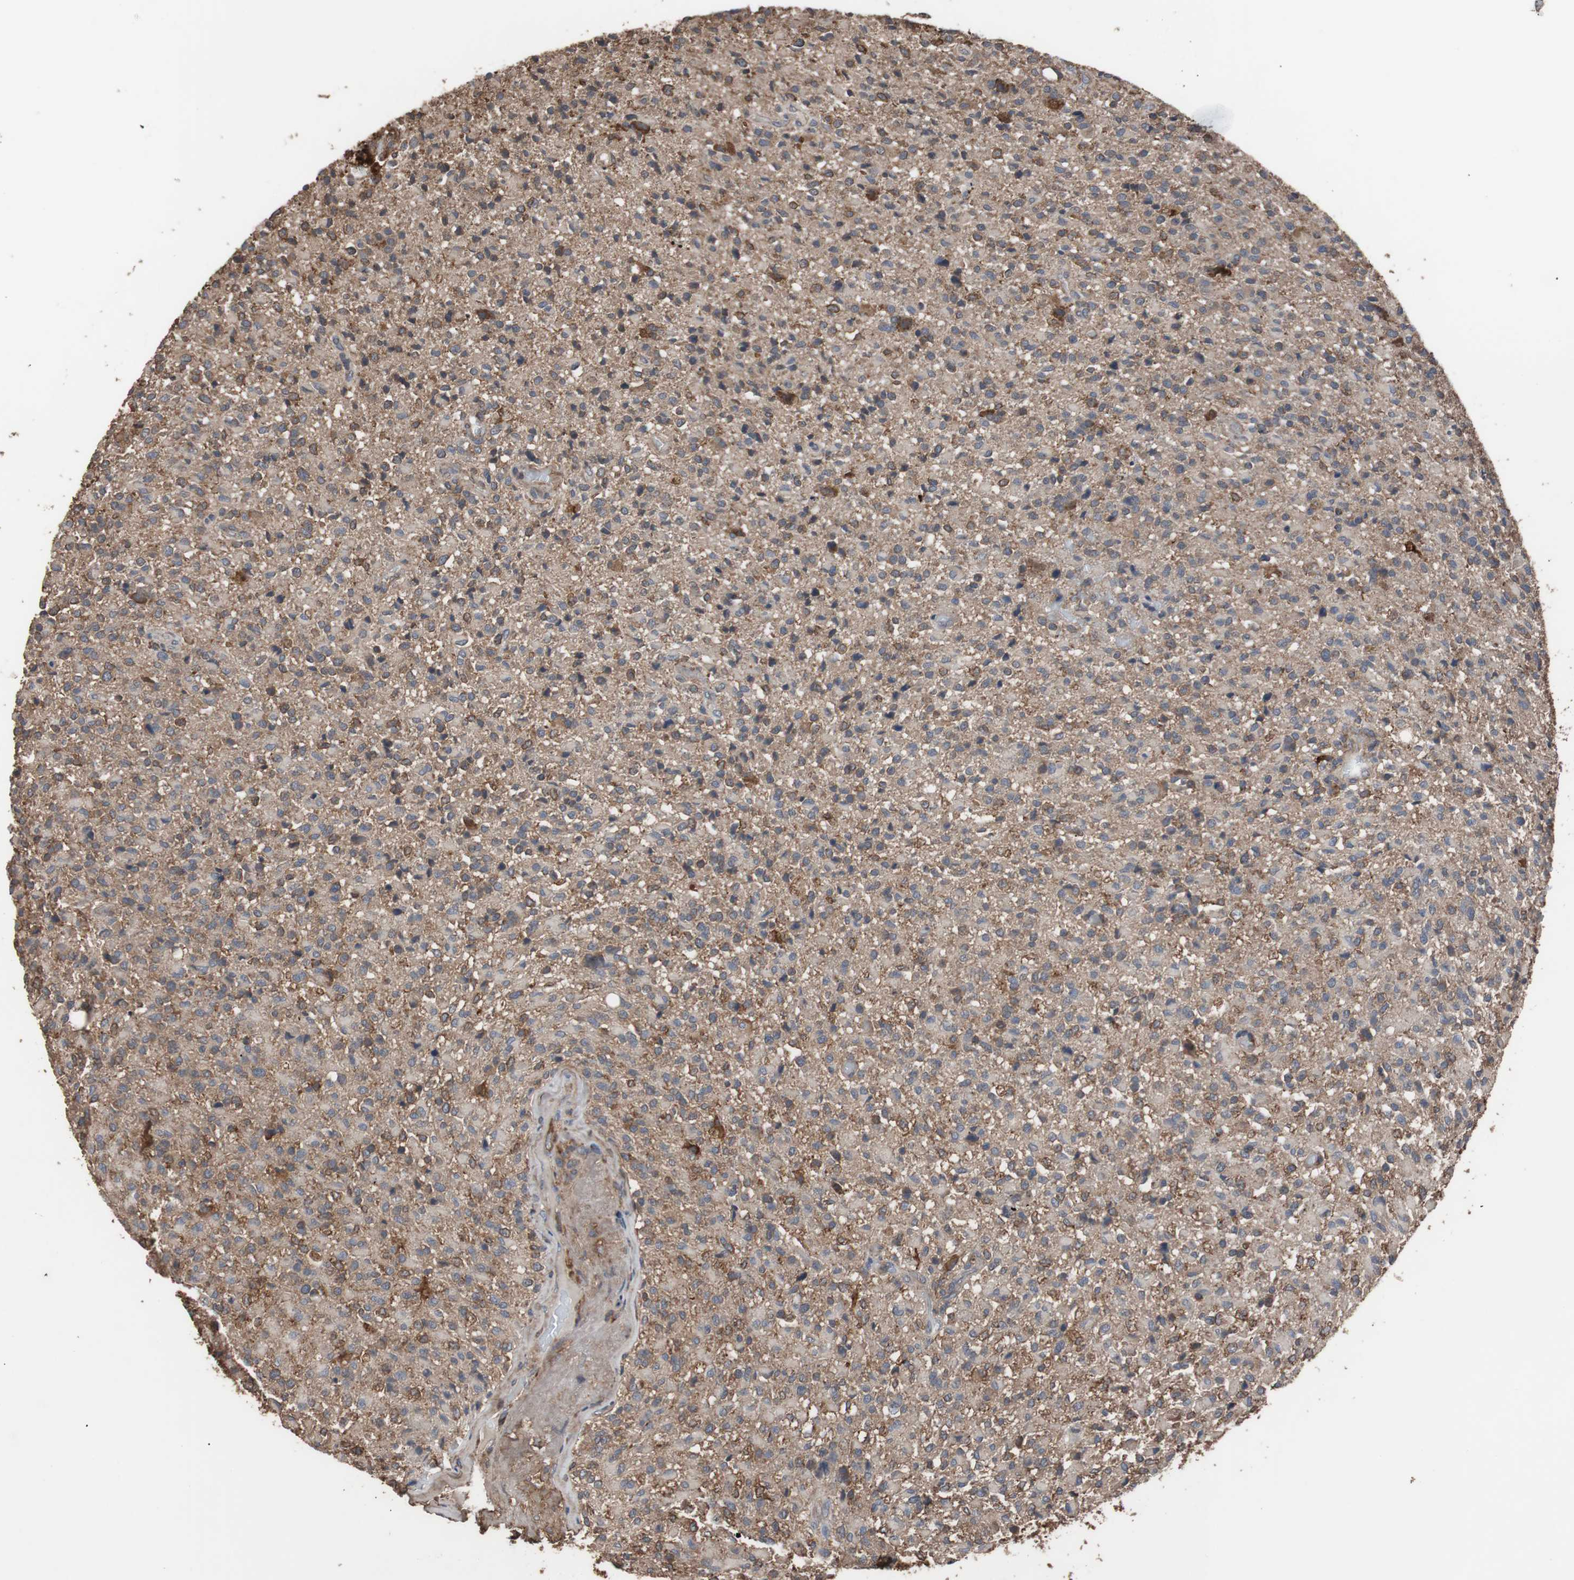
{"staining": {"intensity": "moderate", "quantity": "<25%", "location": "cytoplasmic/membranous"}, "tissue": "glioma", "cell_type": "Tumor cells", "image_type": "cancer", "snomed": [{"axis": "morphology", "description": "Glioma, malignant, High grade"}, {"axis": "topography", "description": "Brain"}], "caption": "An IHC histopathology image of tumor tissue is shown. Protein staining in brown labels moderate cytoplasmic/membranous positivity in malignant glioma (high-grade) within tumor cells.", "gene": "COL6A2", "patient": {"sex": "male", "age": 71}}